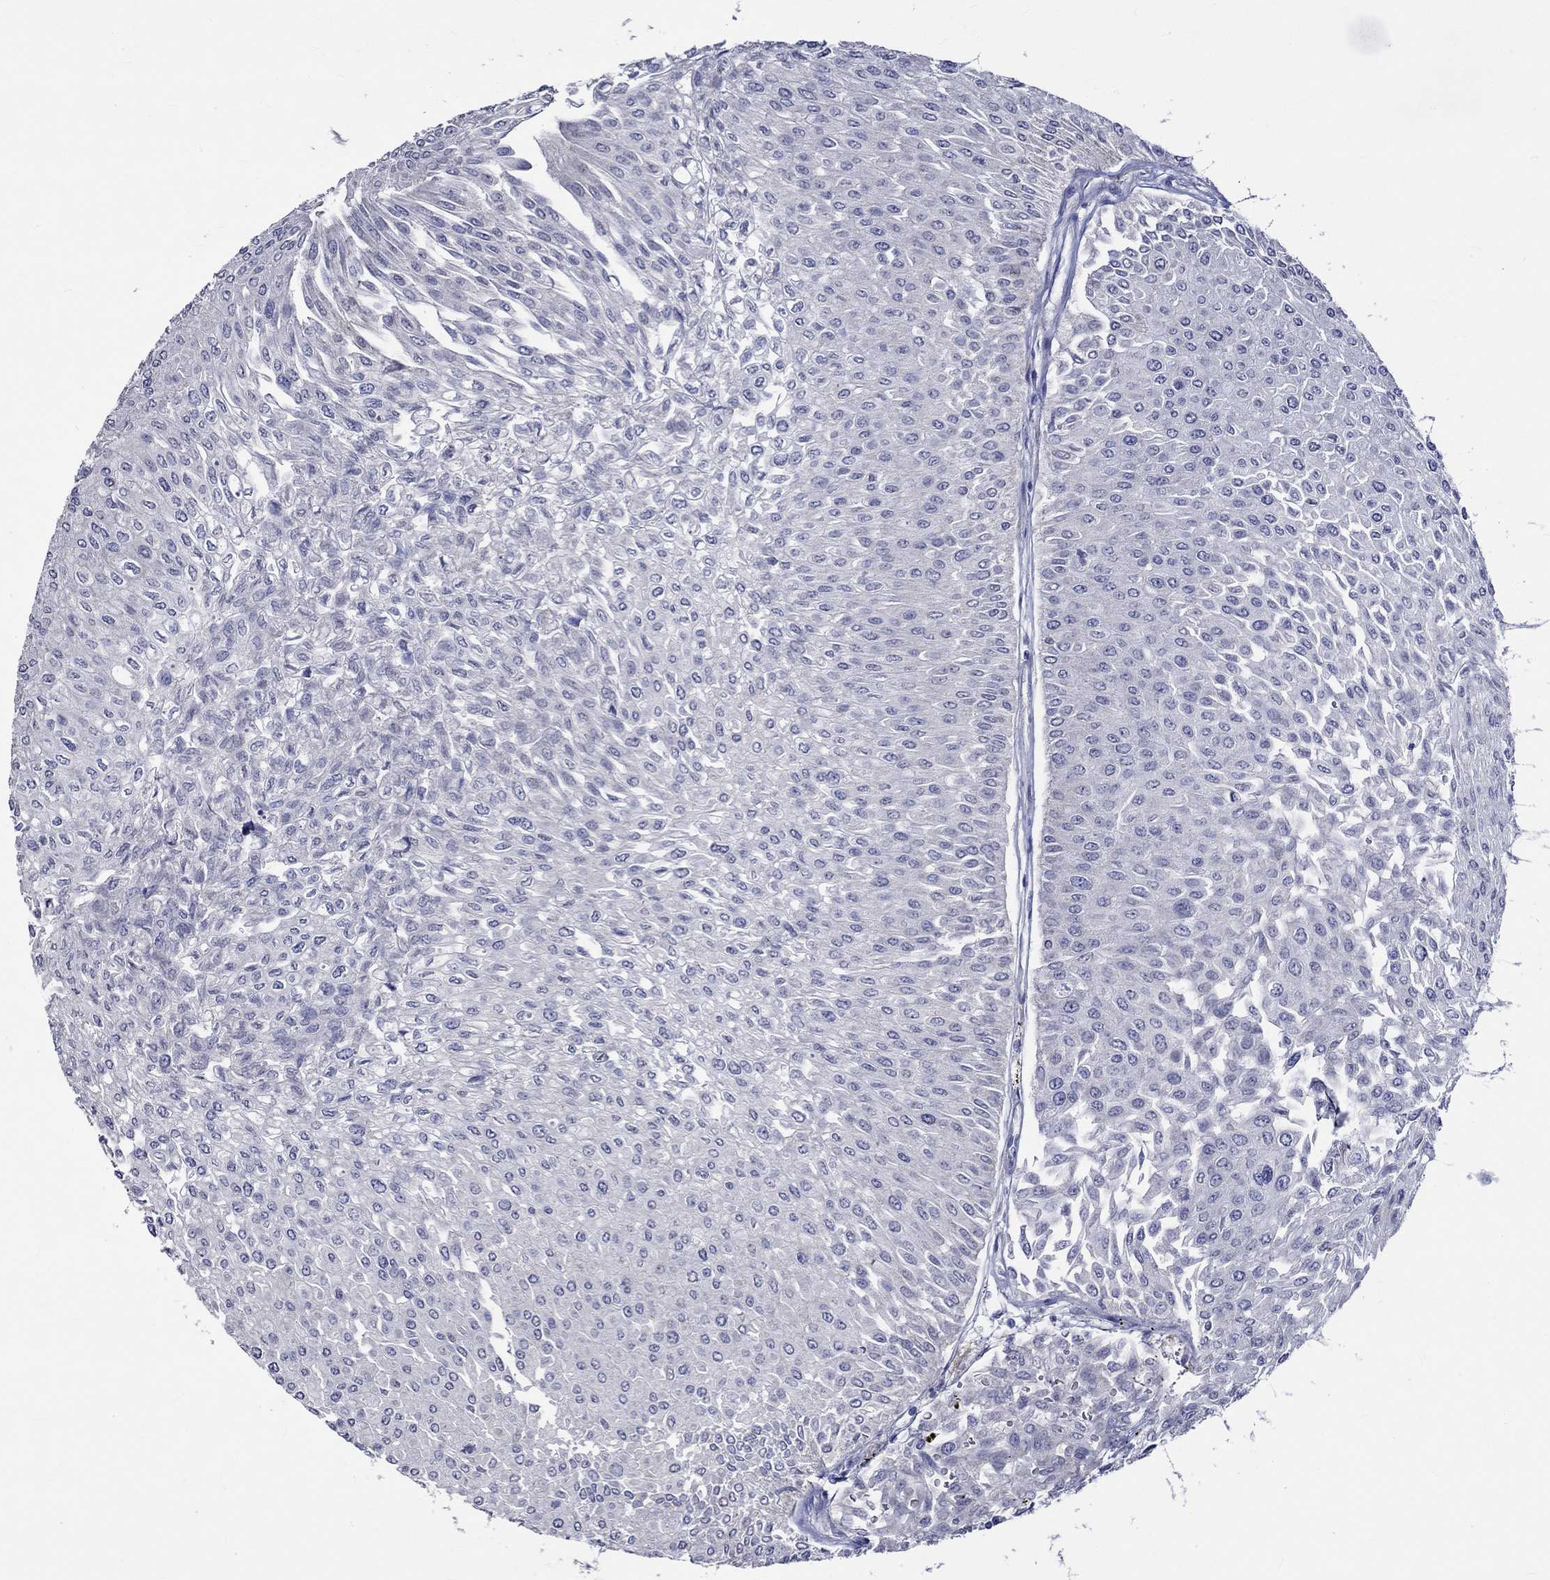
{"staining": {"intensity": "negative", "quantity": "none", "location": "none"}, "tissue": "urothelial cancer", "cell_type": "Tumor cells", "image_type": "cancer", "snomed": [{"axis": "morphology", "description": "Urothelial carcinoma, Low grade"}, {"axis": "topography", "description": "Urinary bladder"}], "caption": "High magnification brightfield microscopy of low-grade urothelial carcinoma stained with DAB (brown) and counterstained with hematoxylin (blue): tumor cells show no significant expression.", "gene": "CRYAB", "patient": {"sex": "male", "age": 67}}